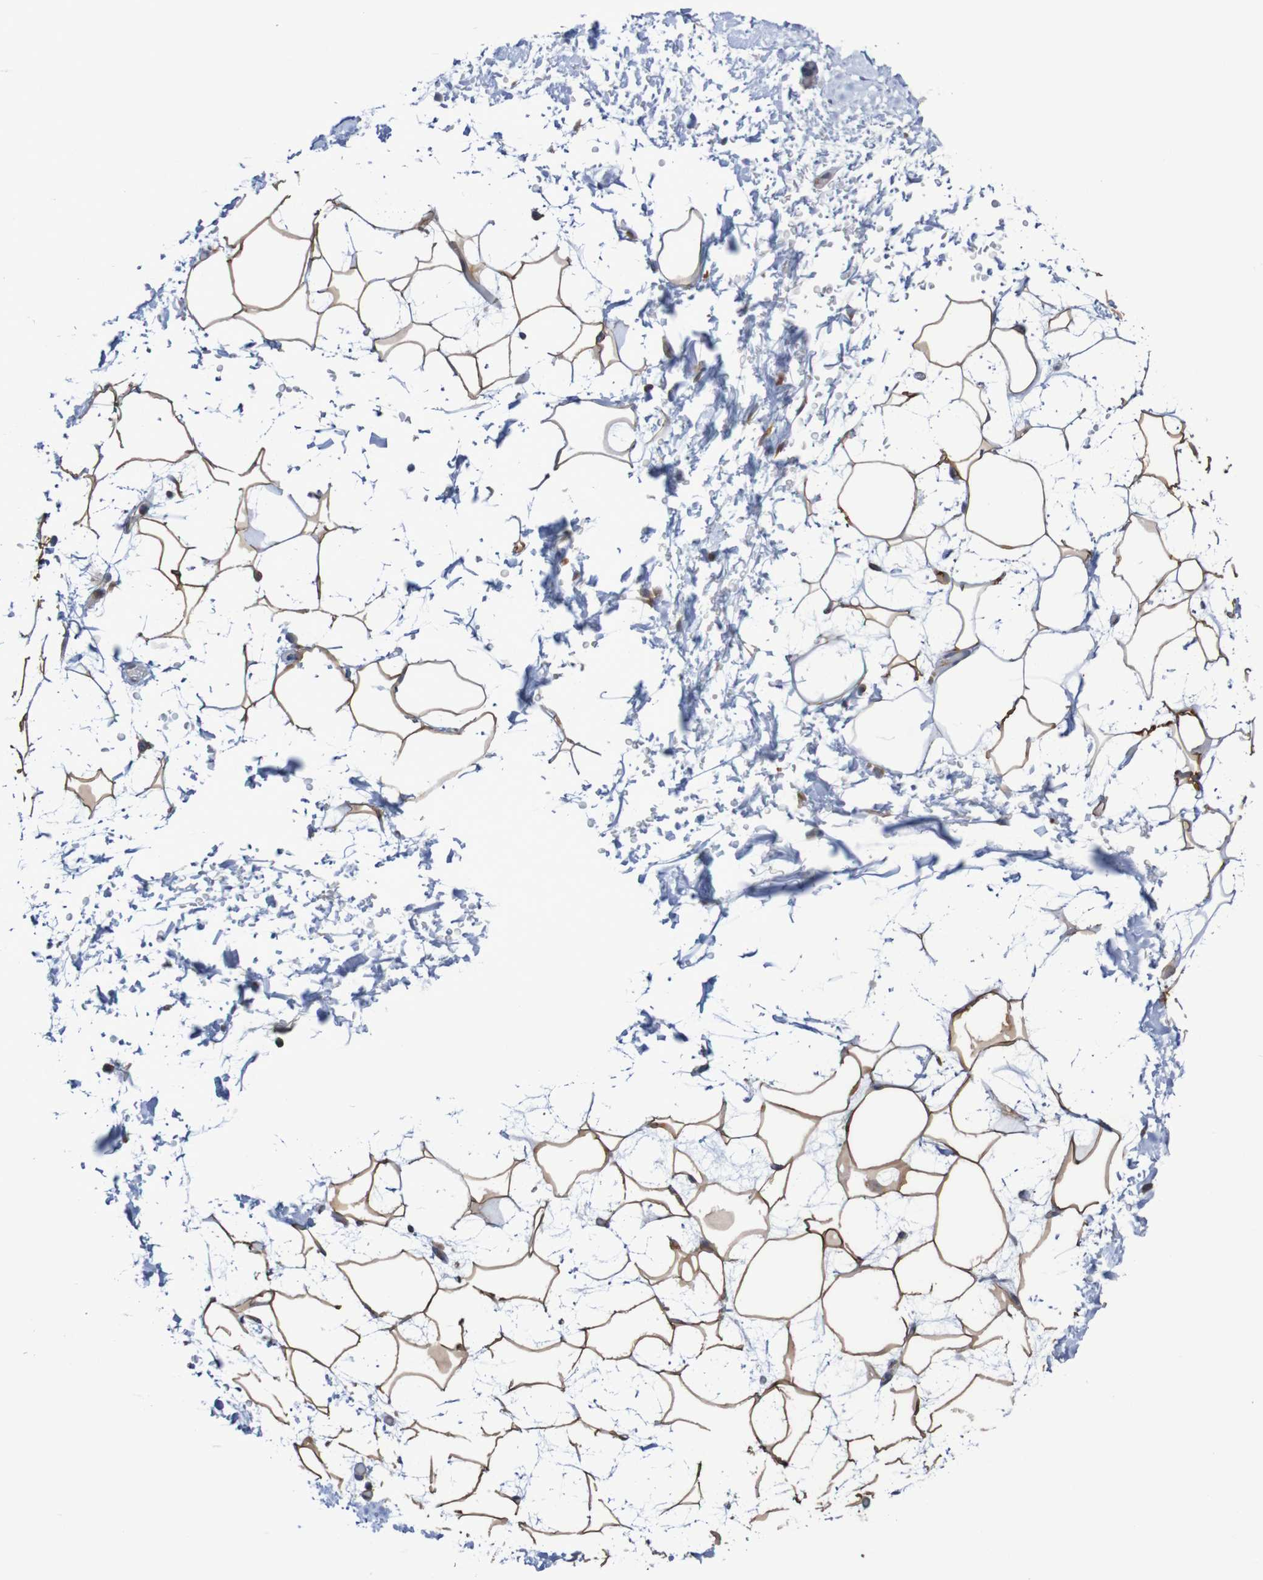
{"staining": {"intensity": "moderate", "quantity": ">75%", "location": "cytoplasmic/membranous"}, "tissue": "adipose tissue", "cell_type": "Adipocytes", "image_type": "normal", "snomed": [{"axis": "morphology", "description": "Normal tissue, NOS"}, {"axis": "topography", "description": "Soft tissue"}], "caption": "Immunohistochemistry (IHC) image of normal adipose tissue: human adipose tissue stained using immunohistochemistry (IHC) exhibits medium levels of moderate protein expression localized specifically in the cytoplasmic/membranous of adipocytes, appearing as a cytoplasmic/membranous brown color.", "gene": "LRRC47", "patient": {"sex": "male", "age": 72}}